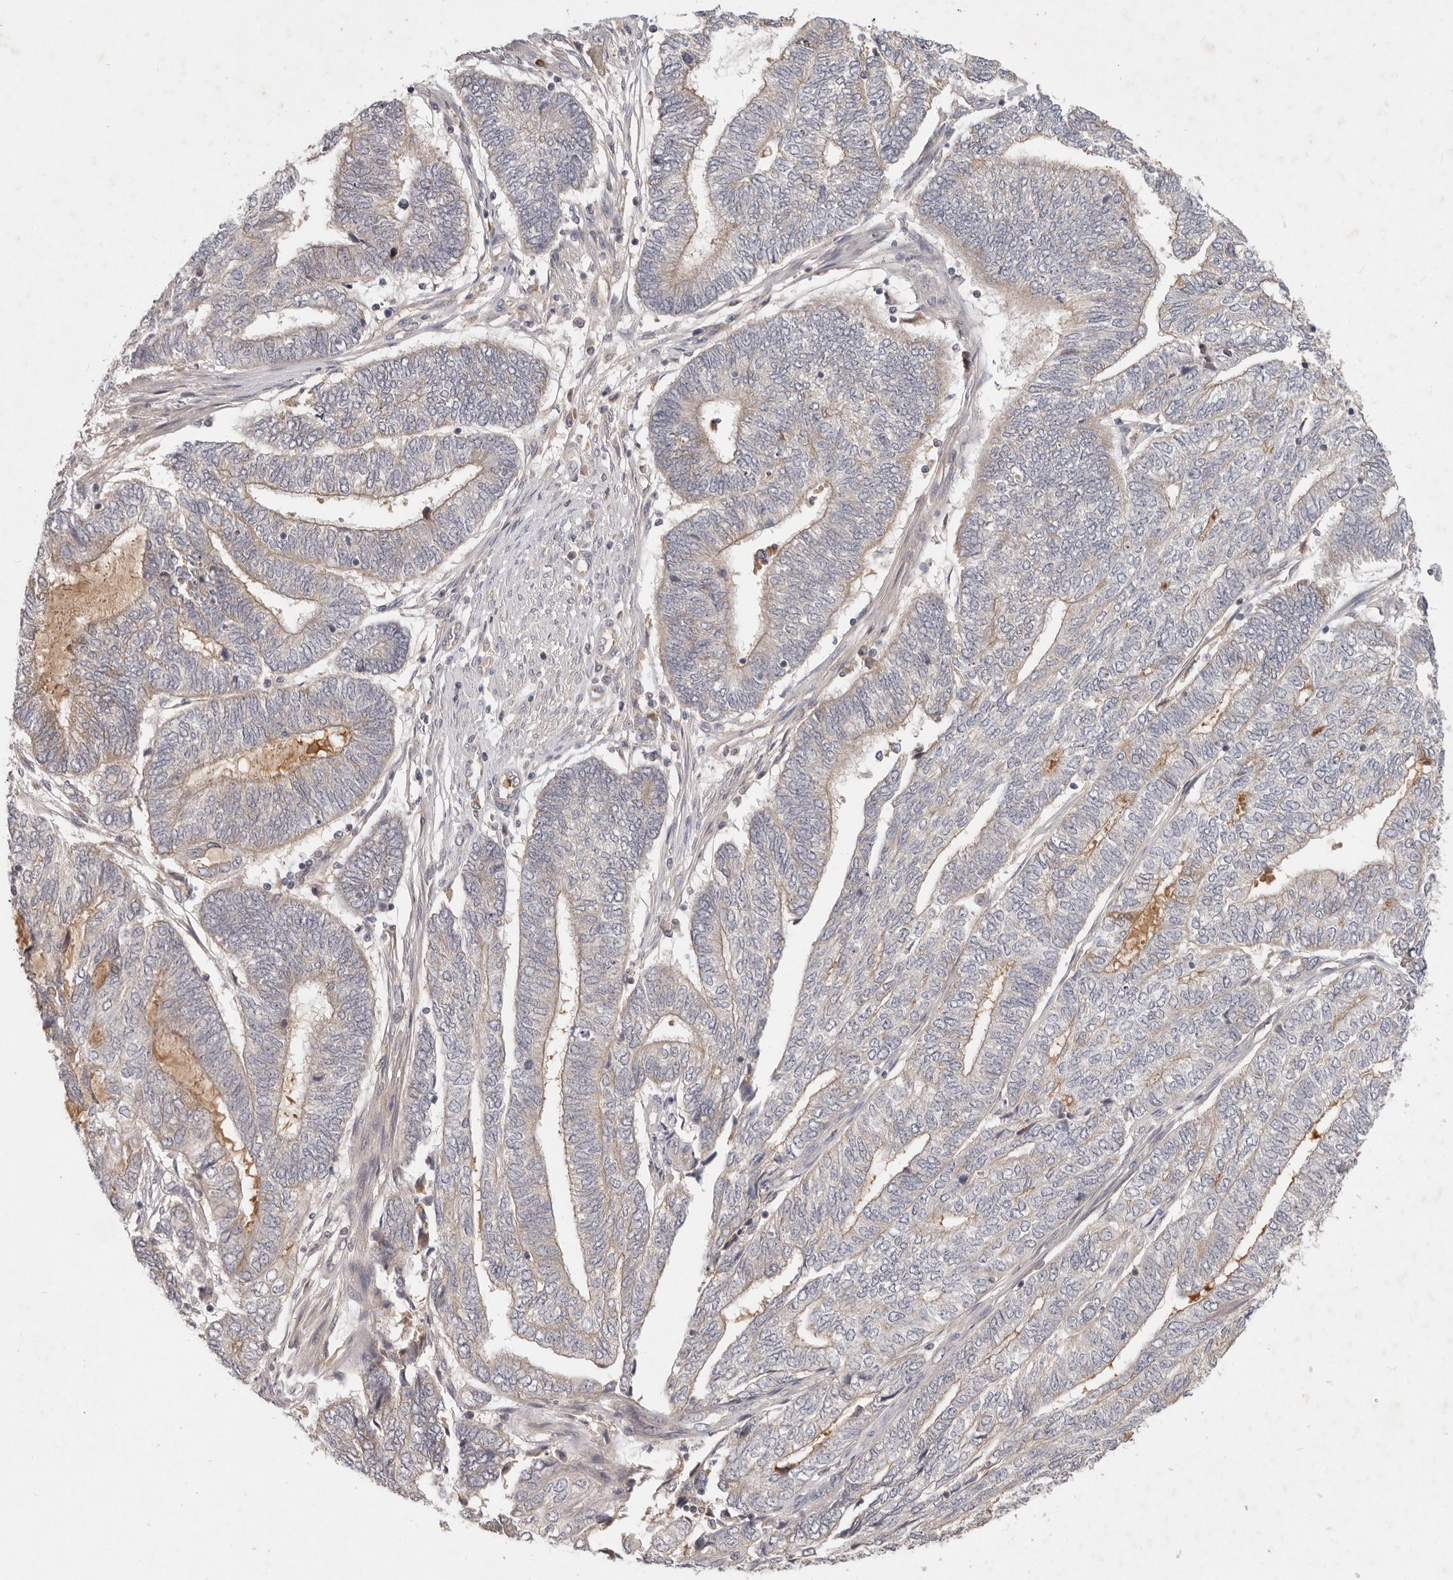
{"staining": {"intensity": "negative", "quantity": "none", "location": "none"}, "tissue": "endometrial cancer", "cell_type": "Tumor cells", "image_type": "cancer", "snomed": [{"axis": "morphology", "description": "Adenocarcinoma, NOS"}, {"axis": "topography", "description": "Uterus"}, {"axis": "topography", "description": "Endometrium"}], "caption": "An immunohistochemistry (IHC) image of endometrial adenocarcinoma is shown. There is no staining in tumor cells of endometrial adenocarcinoma.", "gene": "USP49", "patient": {"sex": "female", "age": 70}}